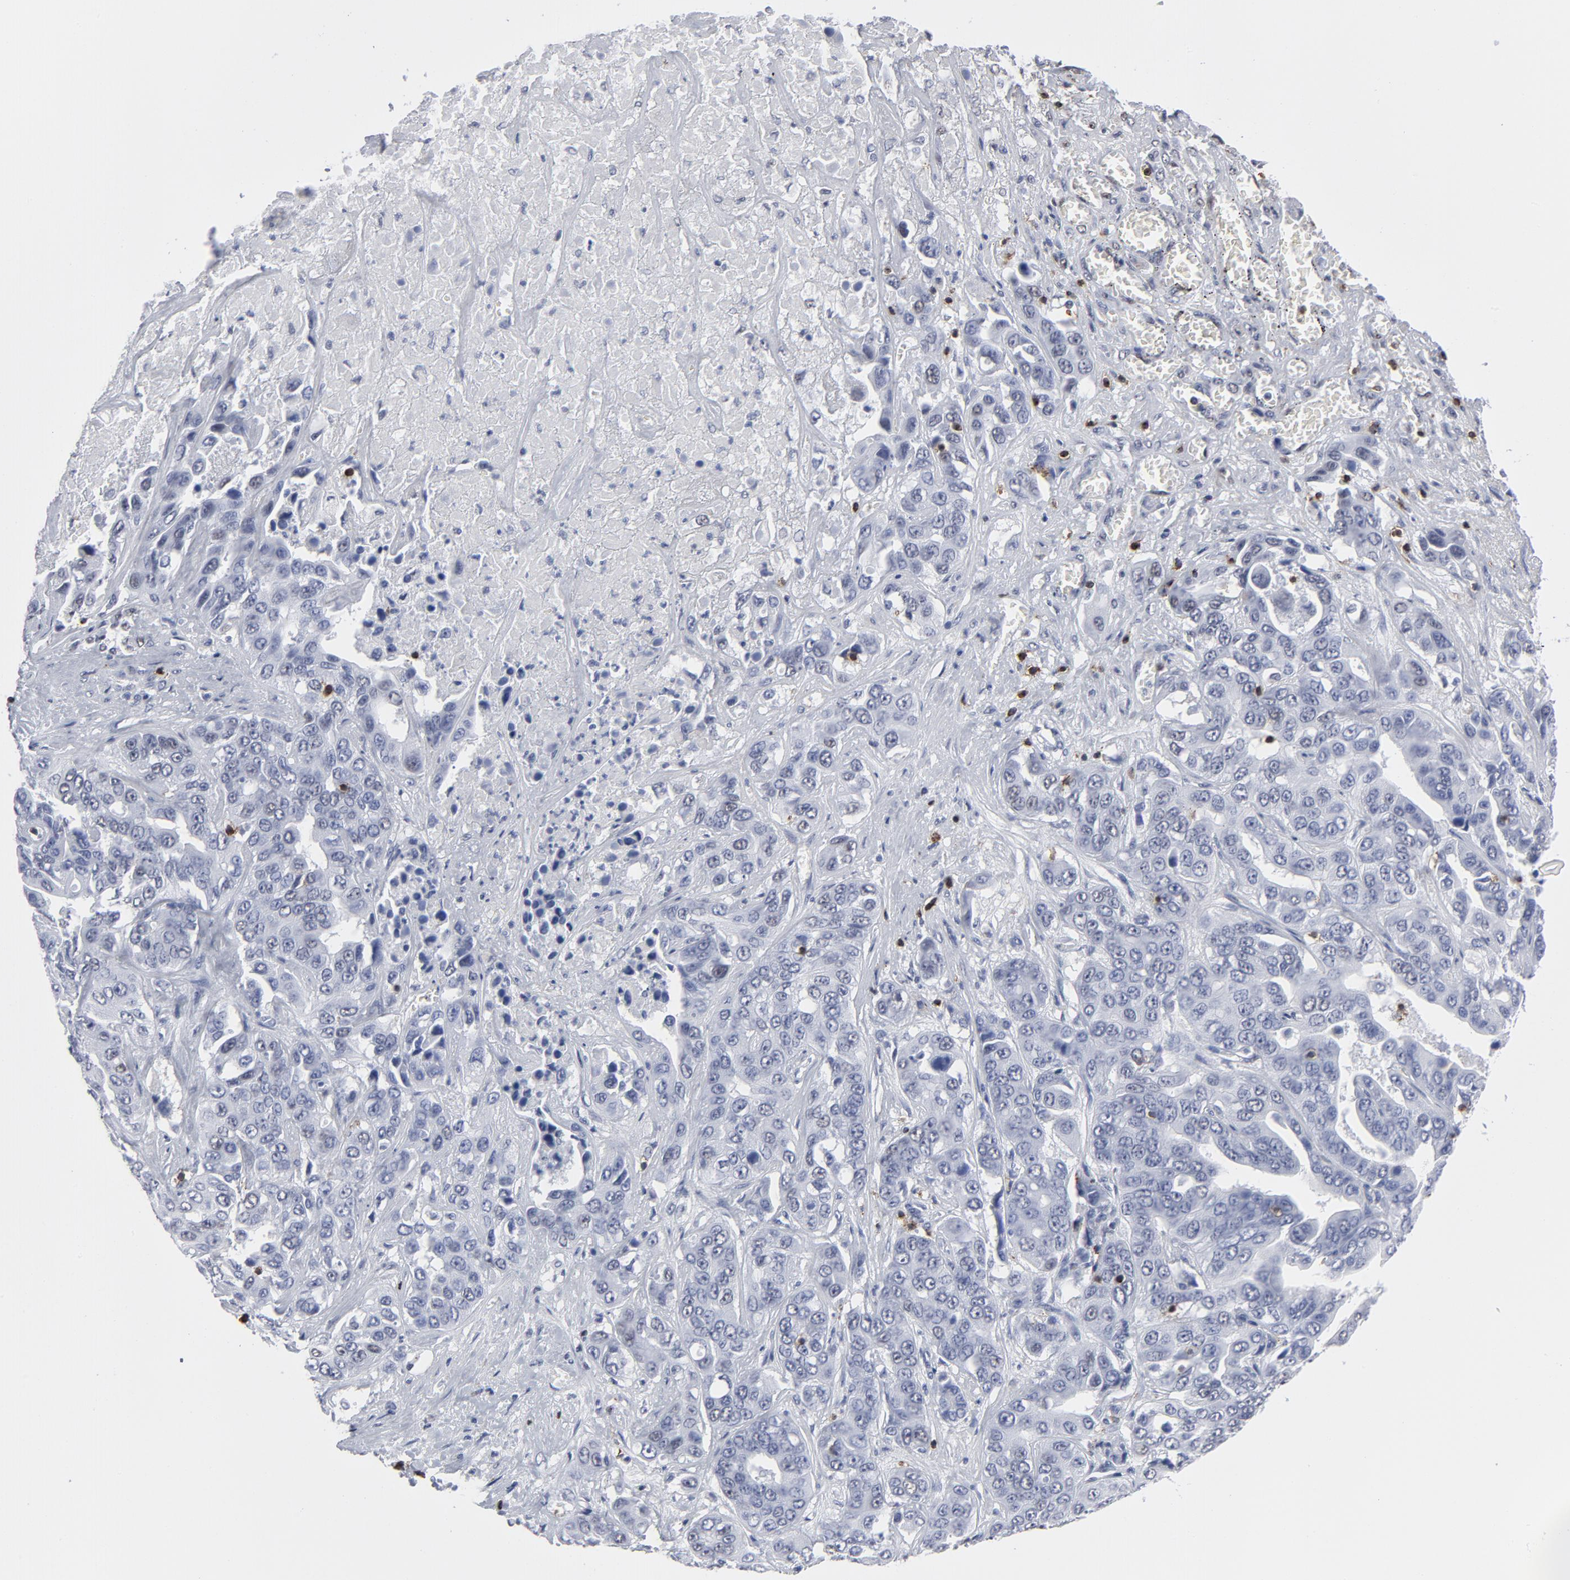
{"staining": {"intensity": "negative", "quantity": "none", "location": "none"}, "tissue": "liver cancer", "cell_type": "Tumor cells", "image_type": "cancer", "snomed": [{"axis": "morphology", "description": "Cholangiocarcinoma"}, {"axis": "topography", "description": "Liver"}], "caption": "This is an IHC histopathology image of liver cancer. There is no expression in tumor cells.", "gene": "CD2", "patient": {"sex": "female", "age": 52}}